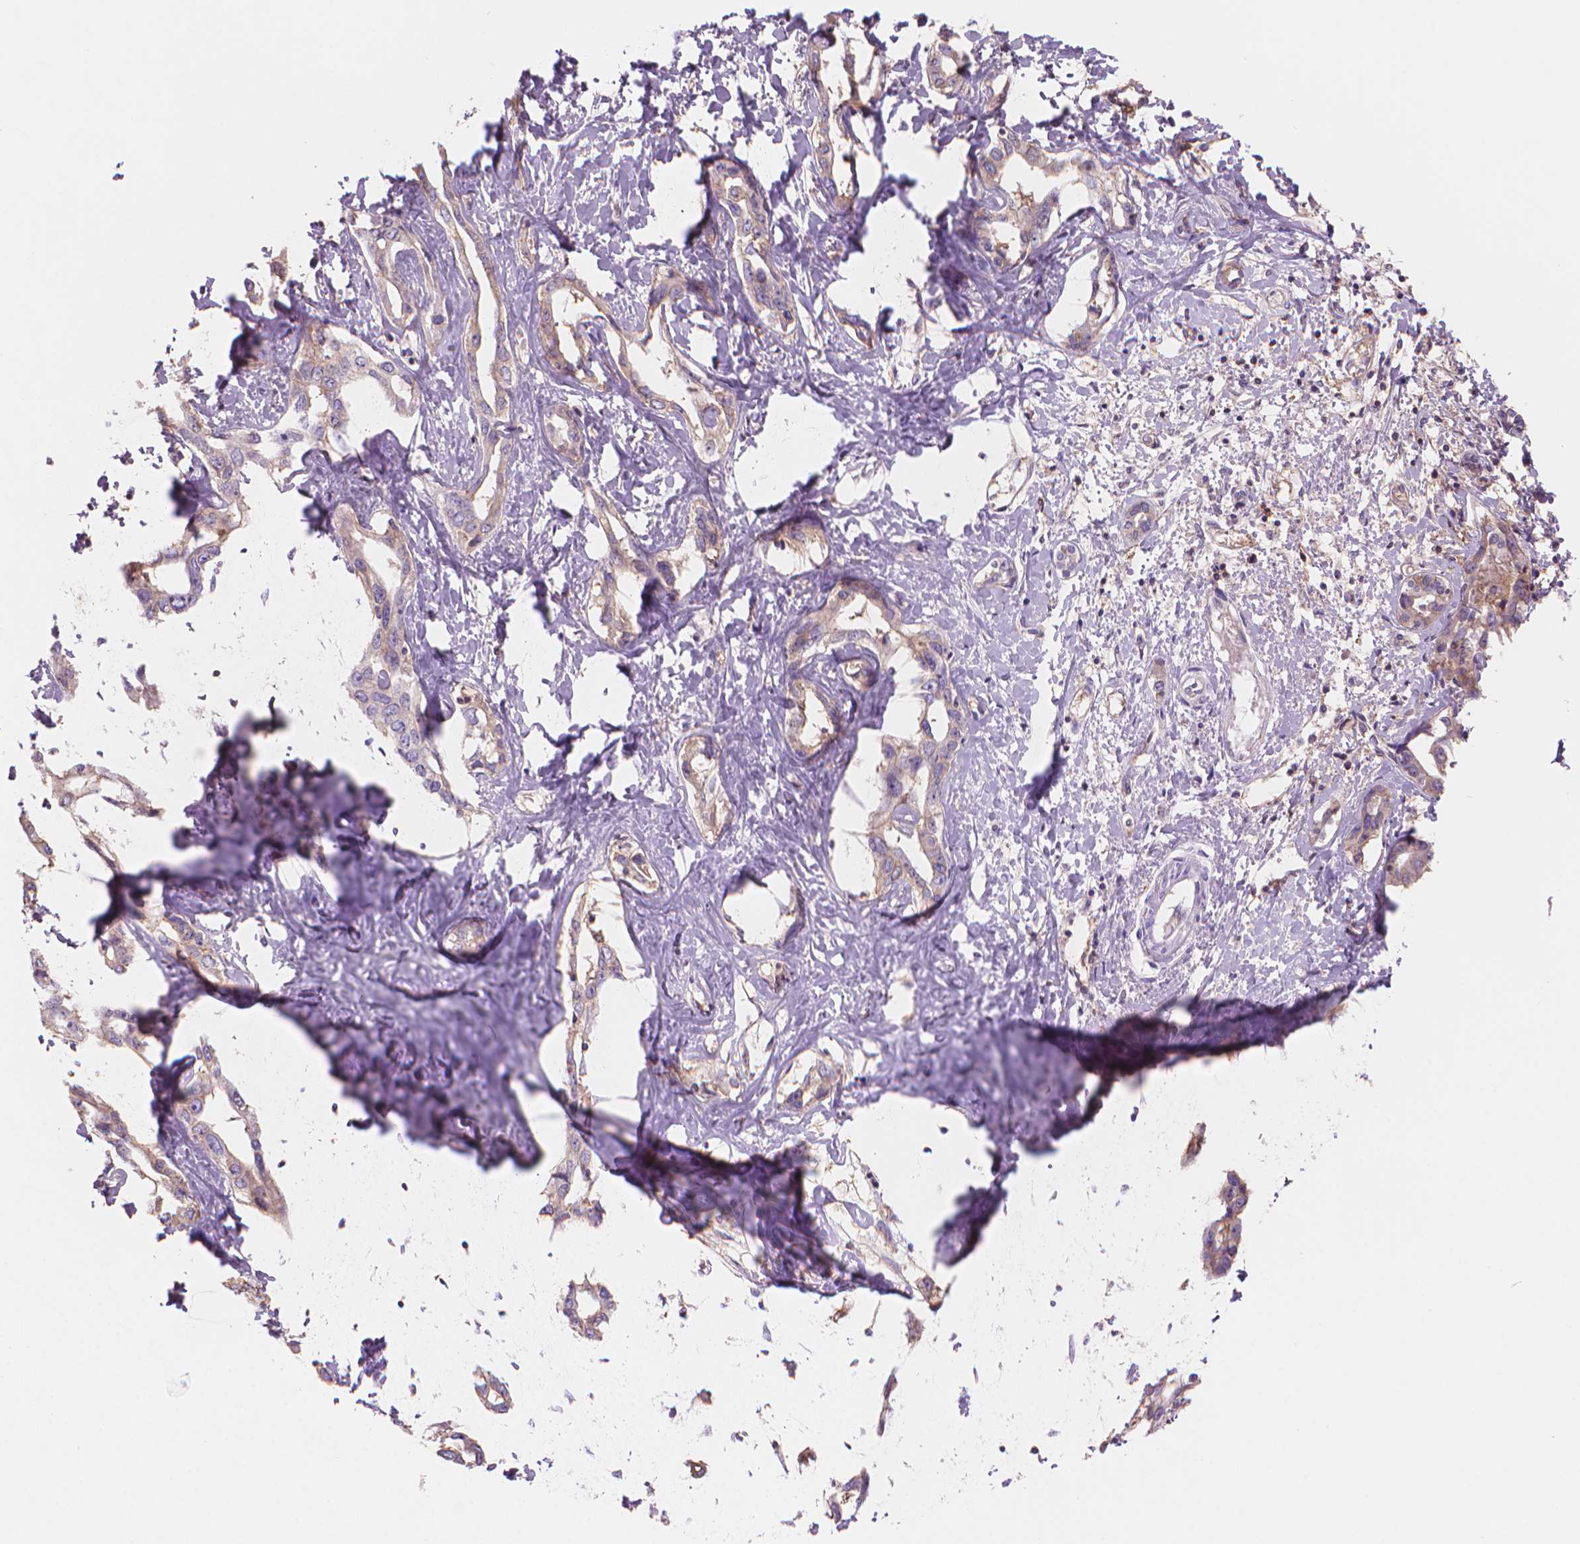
{"staining": {"intensity": "weak", "quantity": "<25%", "location": "cytoplasmic/membranous"}, "tissue": "liver cancer", "cell_type": "Tumor cells", "image_type": "cancer", "snomed": [{"axis": "morphology", "description": "Cholangiocarcinoma"}, {"axis": "topography", "description": "Liver"}], "caption": "Immunohistochemistry histopathology image of human liver cancer stained for a protein (brown), which reveals no positivity in tumor cells. (Stains: DAB IHC with hematoxylin counter stain, Microscopy: brightfield microscopy at high magnification).", "gene": "ENSG00000187186", "patient": {"sex": "male", "age": 59}}